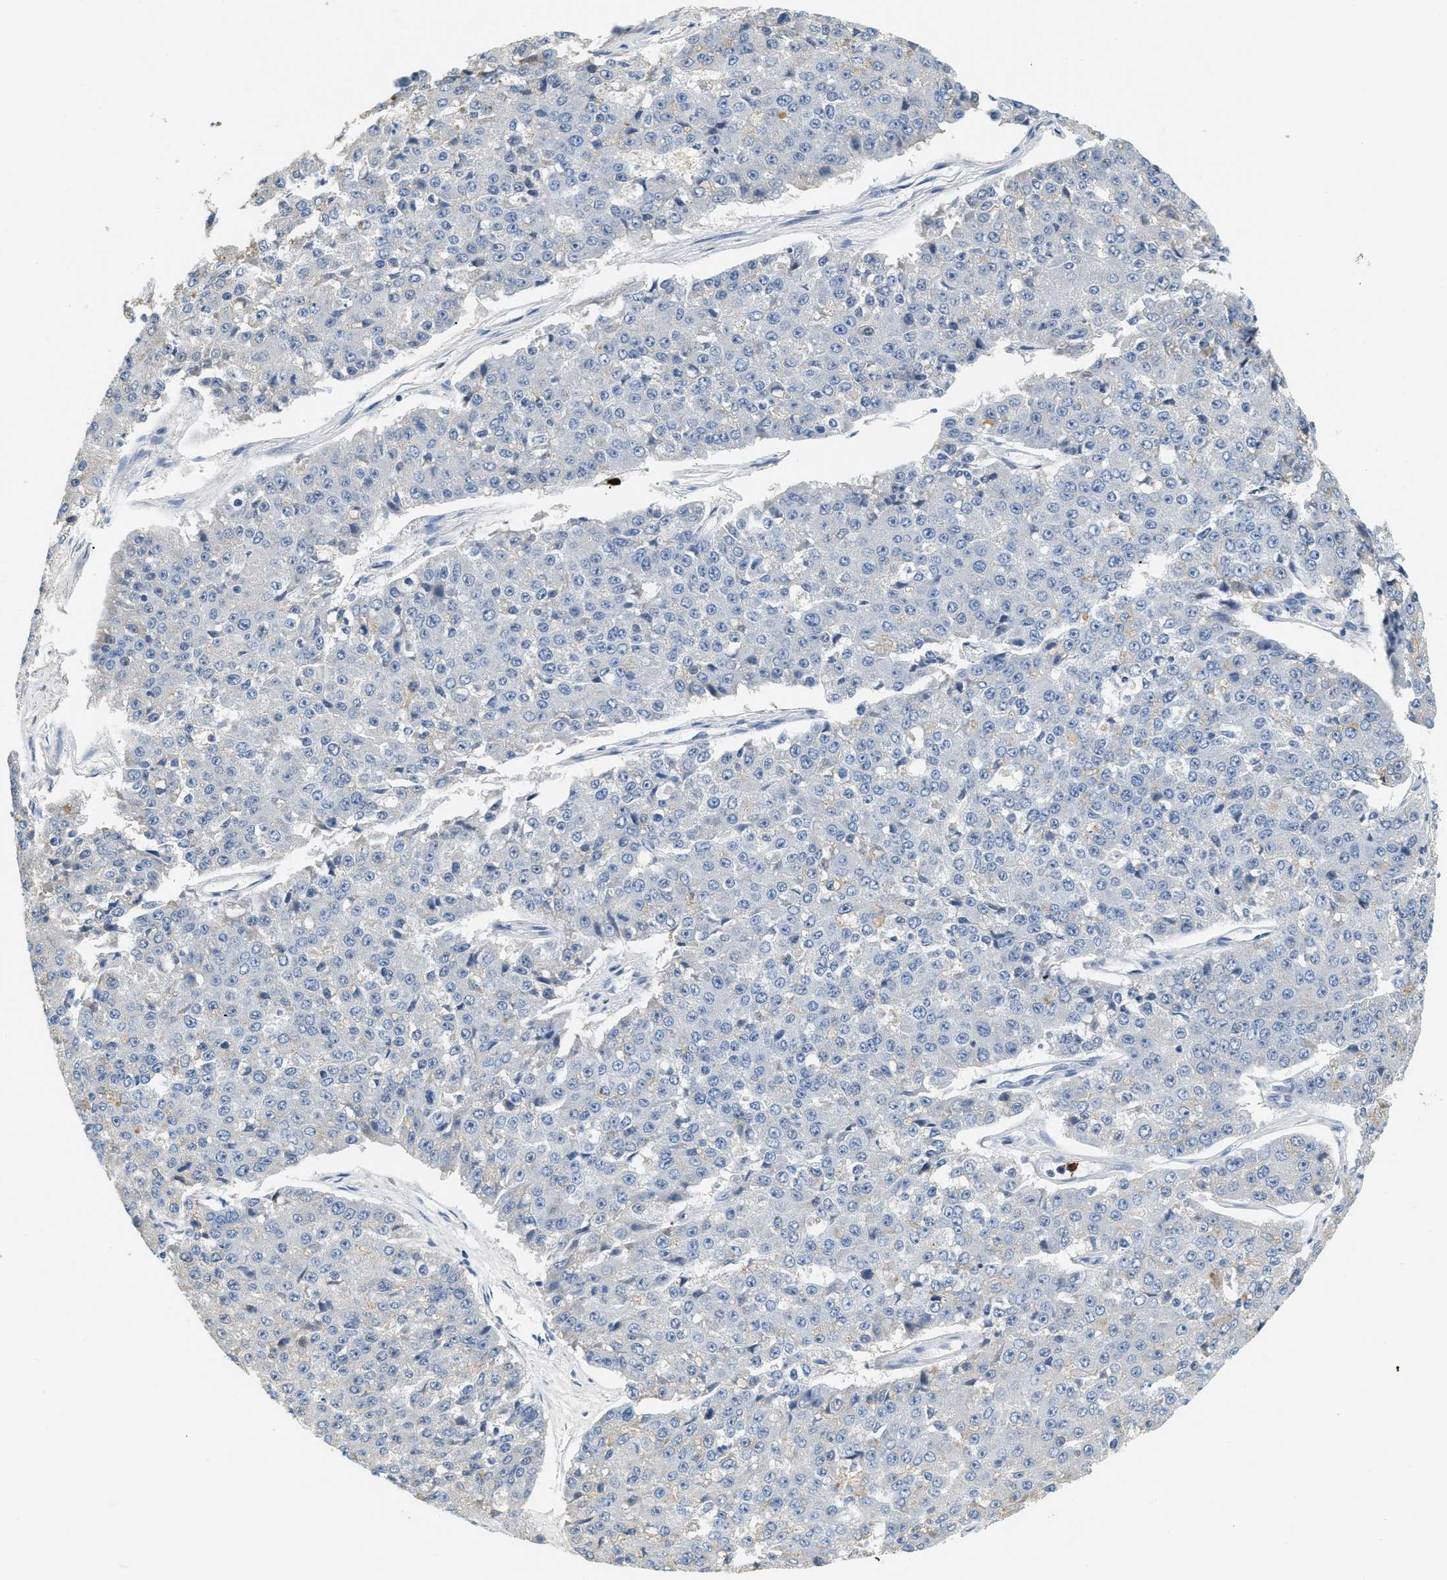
{"staining": {"intensity": "negative", "quantity": "none", "location": "none"}, "tissue": "pancreatic cancer", "cell_type": "Tumor cells", "image_type": "cancer", "snomed": [{"axis": "morphology", "description": "Adenocarcinoma, NOS"}, {"axis": "topography", "description": "Pancreas"}], "caption": "Immunohistochemical staining of pancreatic cancer reveals no significant positivity in tumor cells.", "gene": "LCN2", "patient": {"sex": "male", "age": 50}}